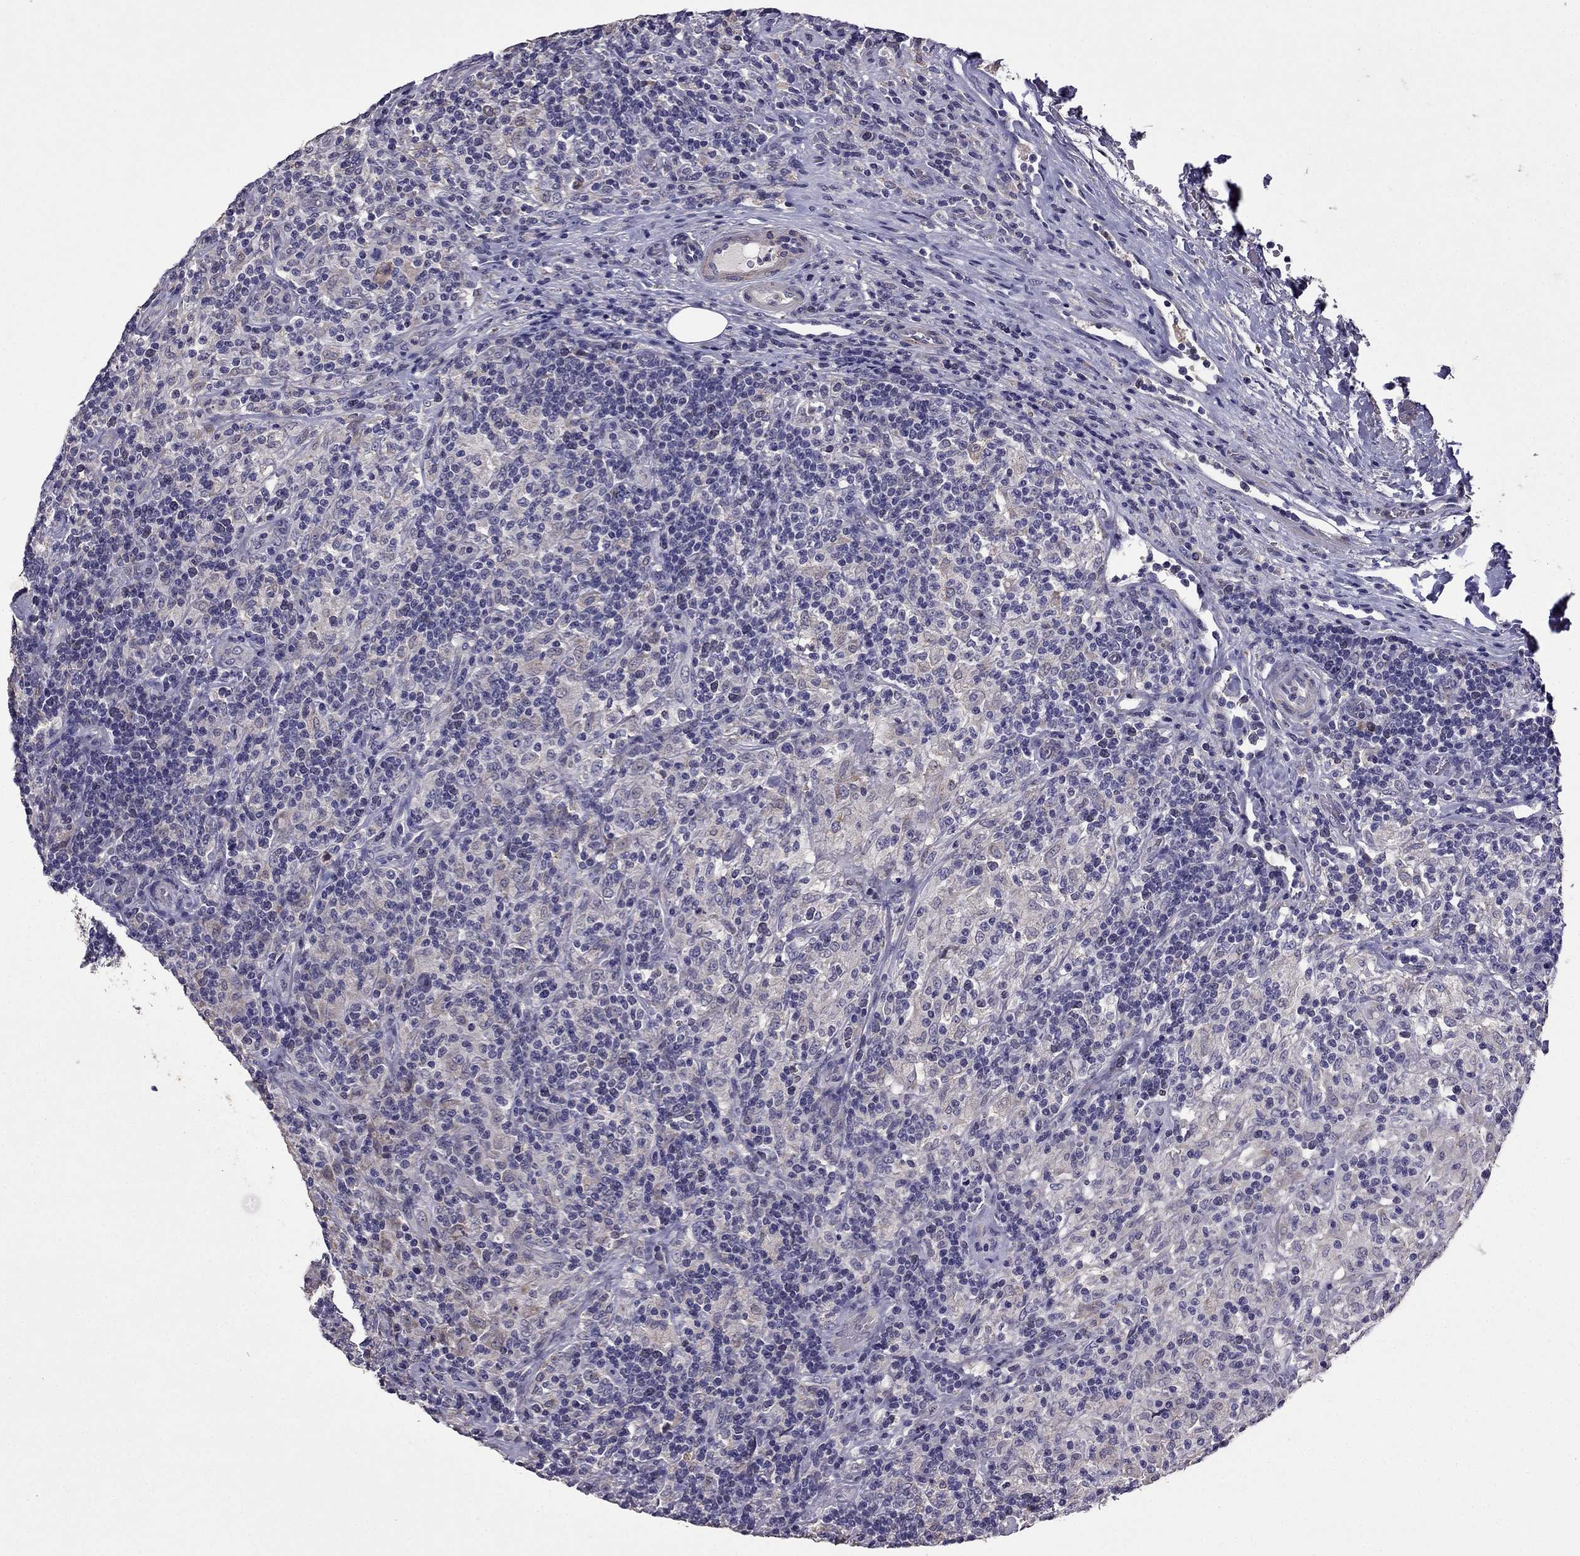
{"staining": {"intensity": "negative", "quantity": "none", "location": "none"}, "tissue": "lymphoma", "cell_type": "Tumor cells", "image_type": "cancer", "snomed": [{"axis": "morphology", "description": "Hodgkin's disease, NOS"}, {"axis": "topography", "description": "Lymph node"}], "caption": "Hodgkin's disease was stained to show a protein in brown. There is no significant positivity in tumor cells.", "gene": "CDH9", "patient": {"sex": "male", "age": 70}}